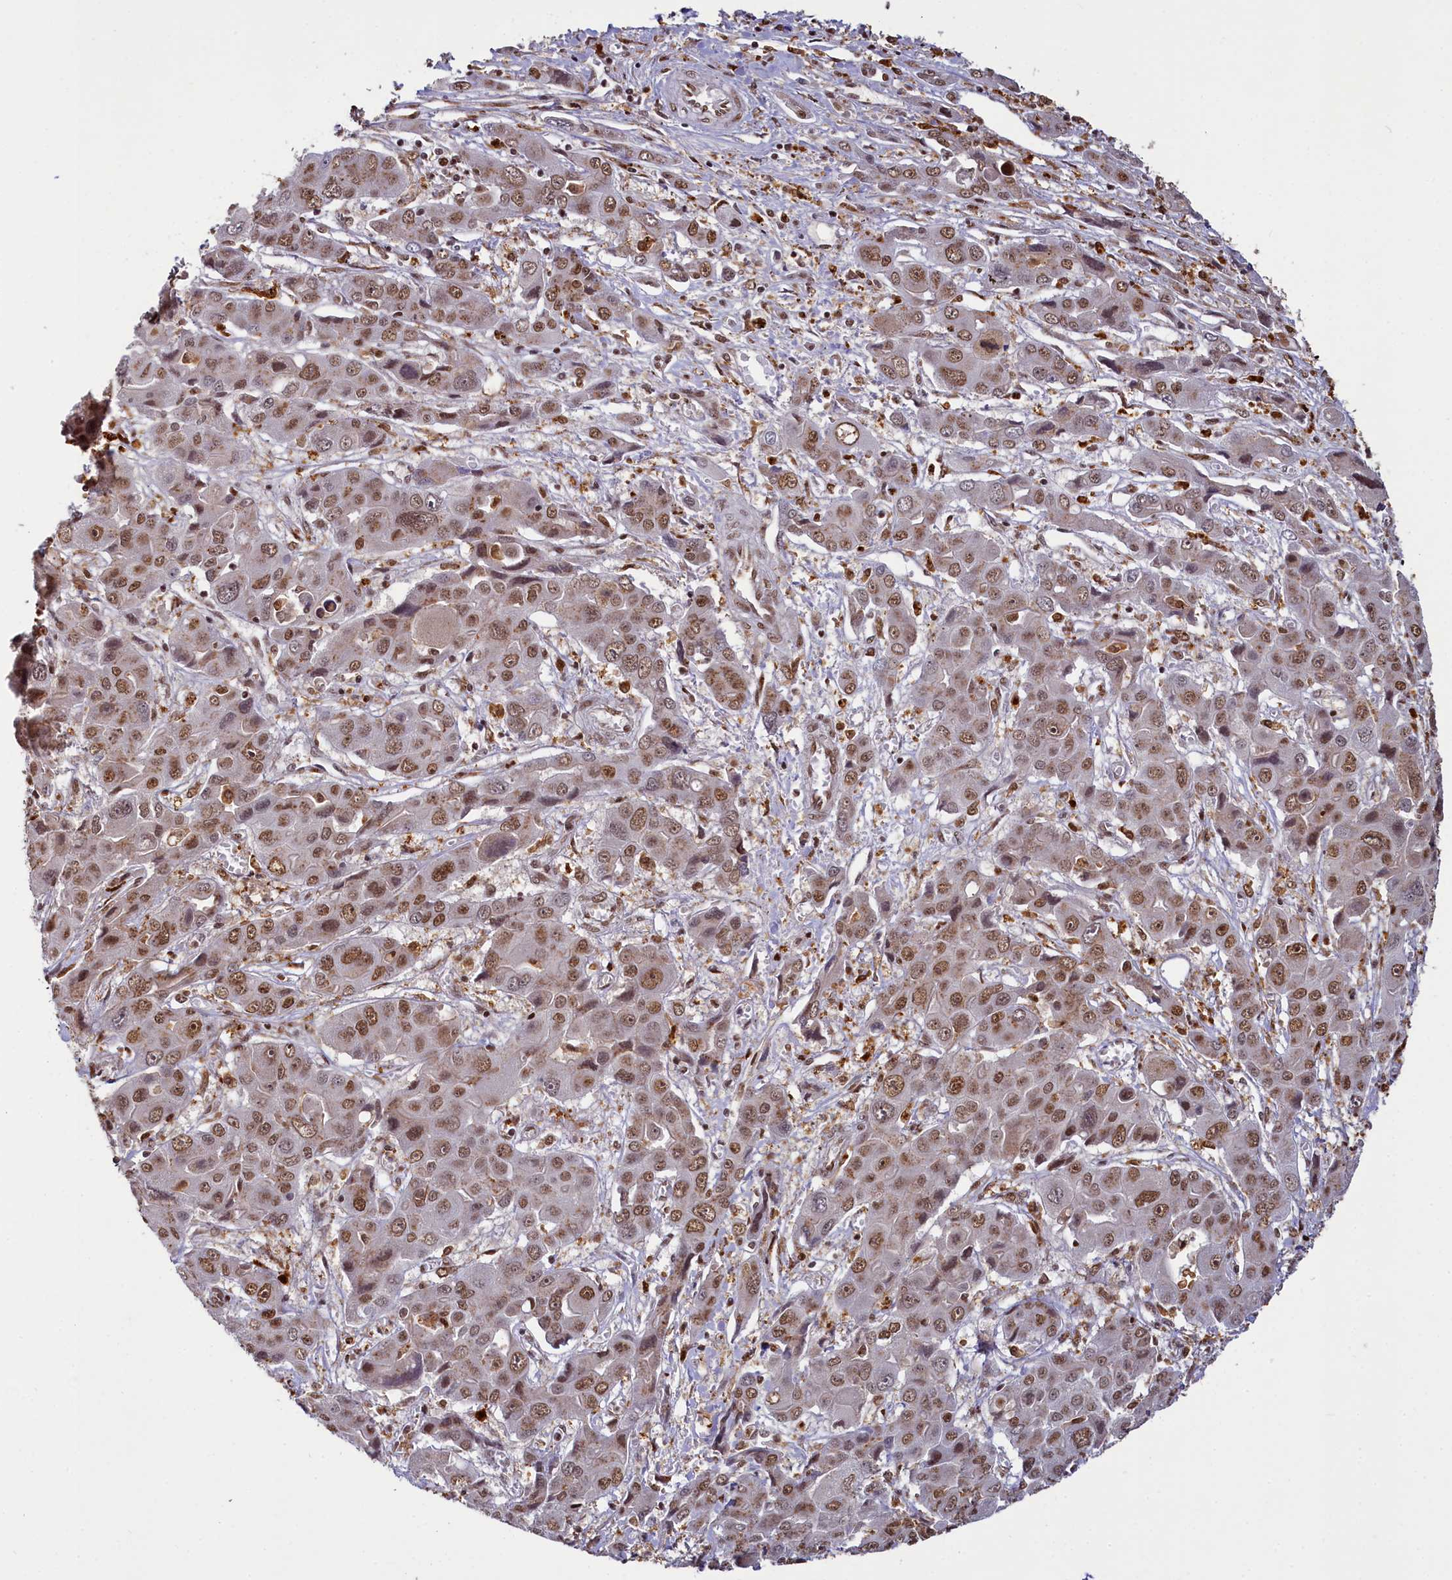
{"staining": {"intensity": "moderate", "quantity": ">75%", "location": "nuclear"}, "tissue": "liver cancer", "cell_type": "Tumor cells", "image_type": "cancer", "snomed": [{"axis": "morphology", "description": "Cholangiocarcinoma"}, {"axis": "topography", "description": "Liver"}], "caption": "An IHC micrograph of tumor tissue is shown. Protein staining in brown shows moderate nuclear positivity in liver cholangiocarcinoma within tumor cells.", "gene": "PPHLN1", "patient": {"sex": "male", "age": 67}}